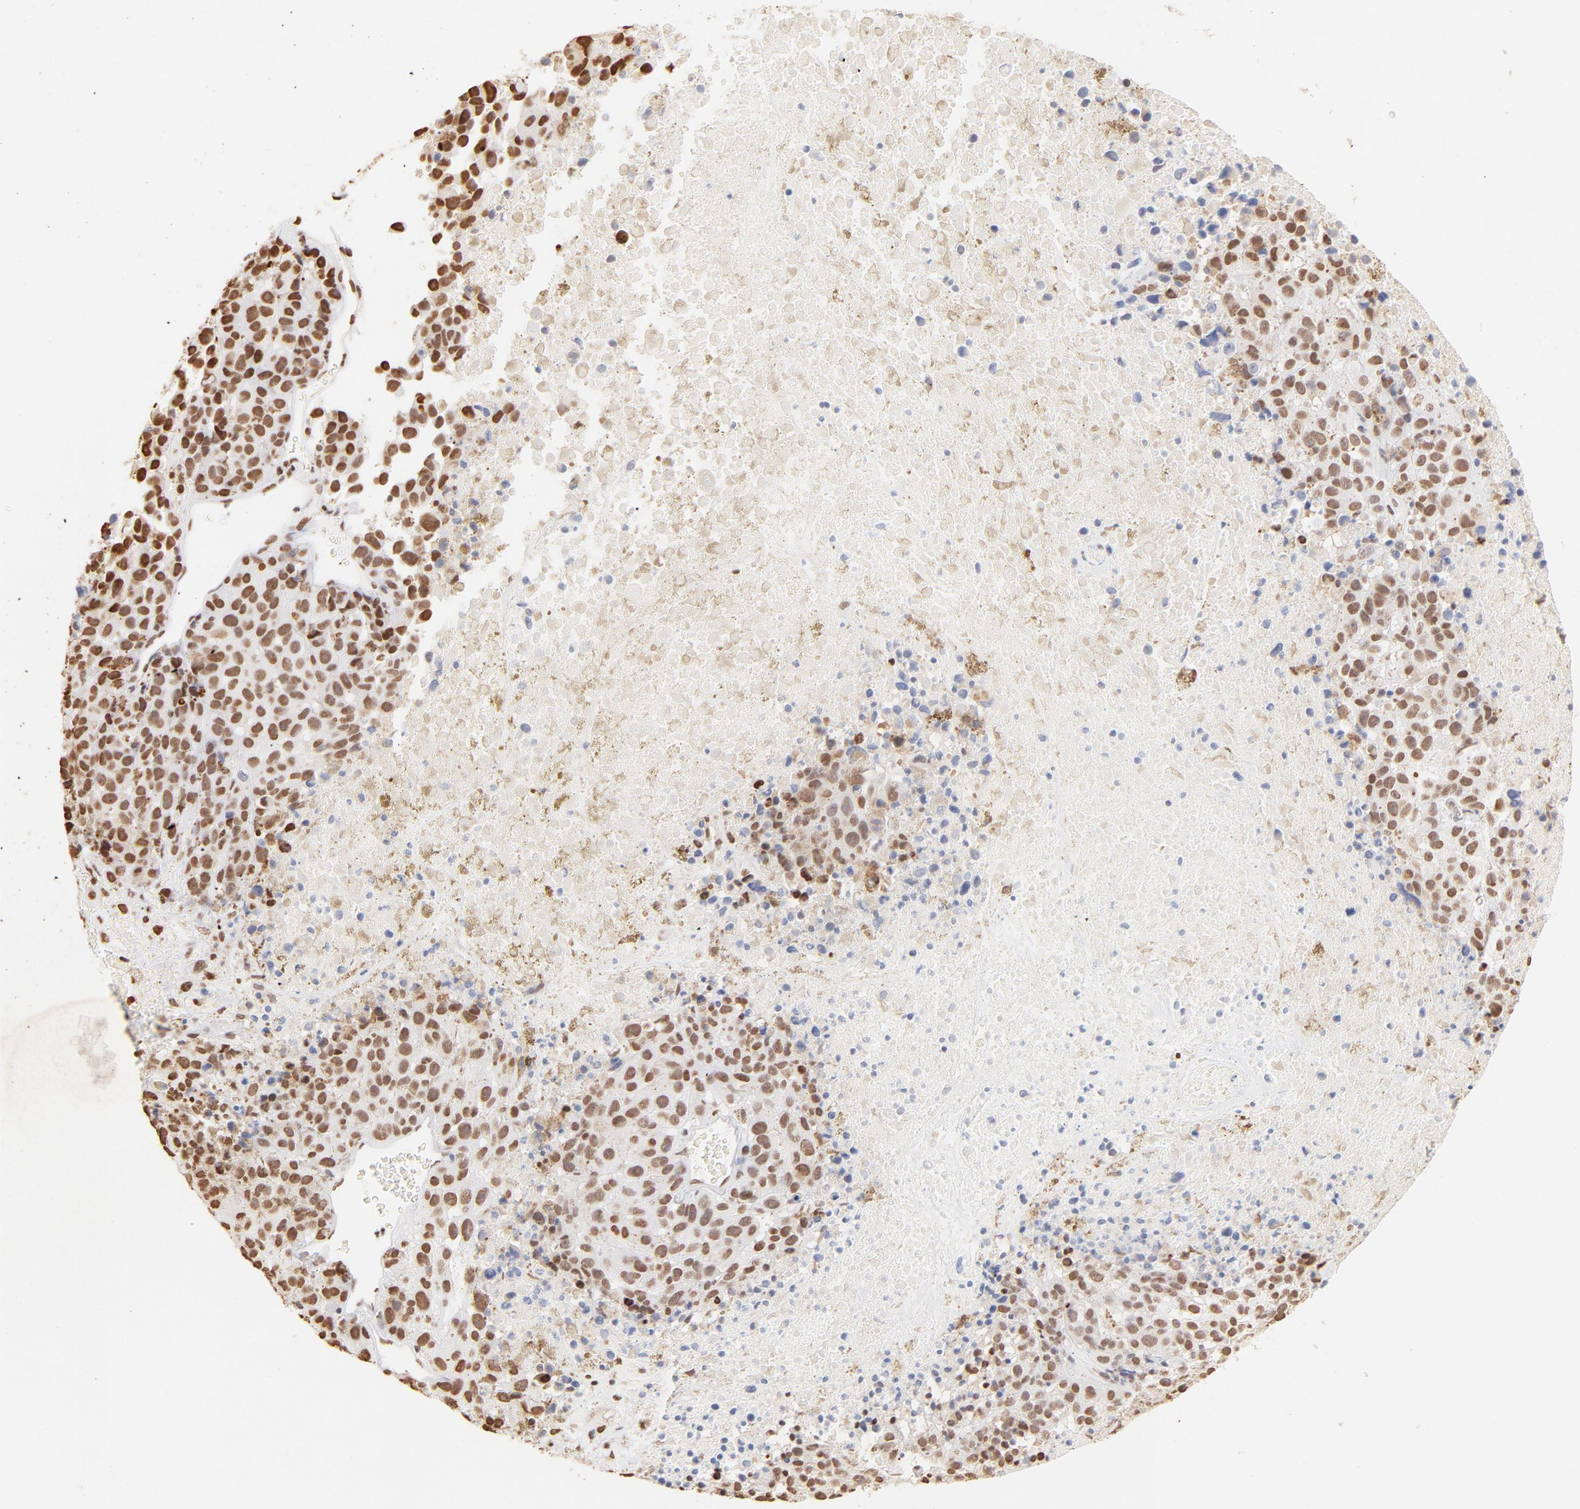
{"staining": {"intensity": "strong", "quantity": ">75%", "location": "nuclear"}, "tissue": "melanoma", "cell_type": "Tumor cells", "image_type": "cancer", "snomed": [{"axis": "morphology", "description": "Malignant melanoma, Metastatic site"}, {"axis": "topography", "description": "Cerebral cortex"}], "caption": "Immunohistochemical staining of human malignant melanoma (metastatic site) demonstrates high levels of strong nuclear staining in approximately >75% of tumor cells.", "gene": "ZNF540", "patient": {"sex": "female", "age": 52}}